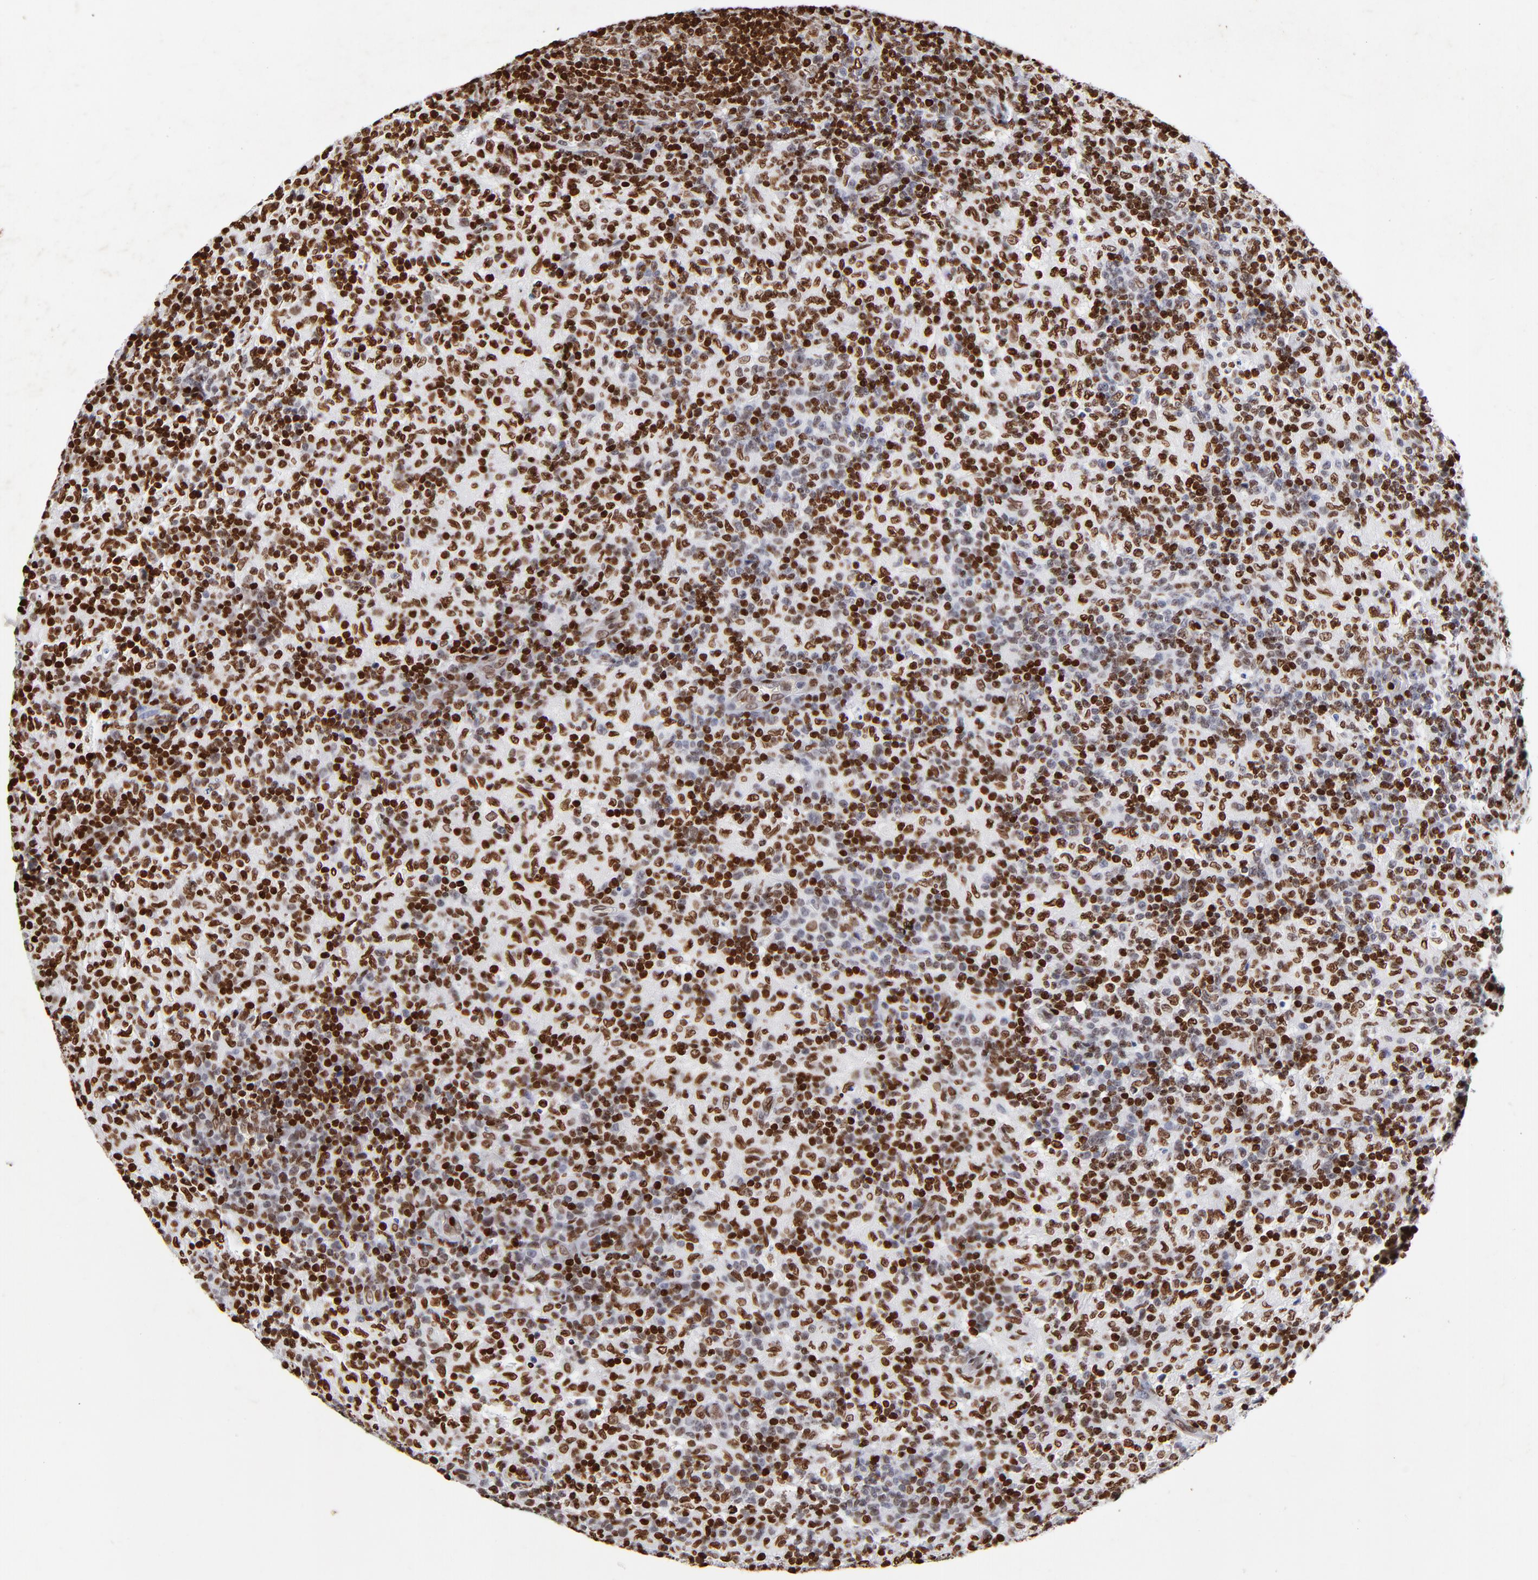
{"staining": {"intensity": "strong", "quantity": ">75%", "location": "nuclear"}, "tissue": "lymph node", "cell_type": "Germinal center cells", "image_type": "normal", "snomed": [{"axis": "morphology", "description": "Normal tissue, NOS"}, {"axis": "morphology", "description": "Inflammation, NOS"}, {"axis": "topography", "description": "Lymph node"}], "caption": "Unremarkable lymph node shows strong nuclear staining in about >75% of germinal center cells The protein of interest is shown in brown color, while the nuclei are stained blue..", "gene": "FBH1", "patient": {"sex": "male", "age": 55}}